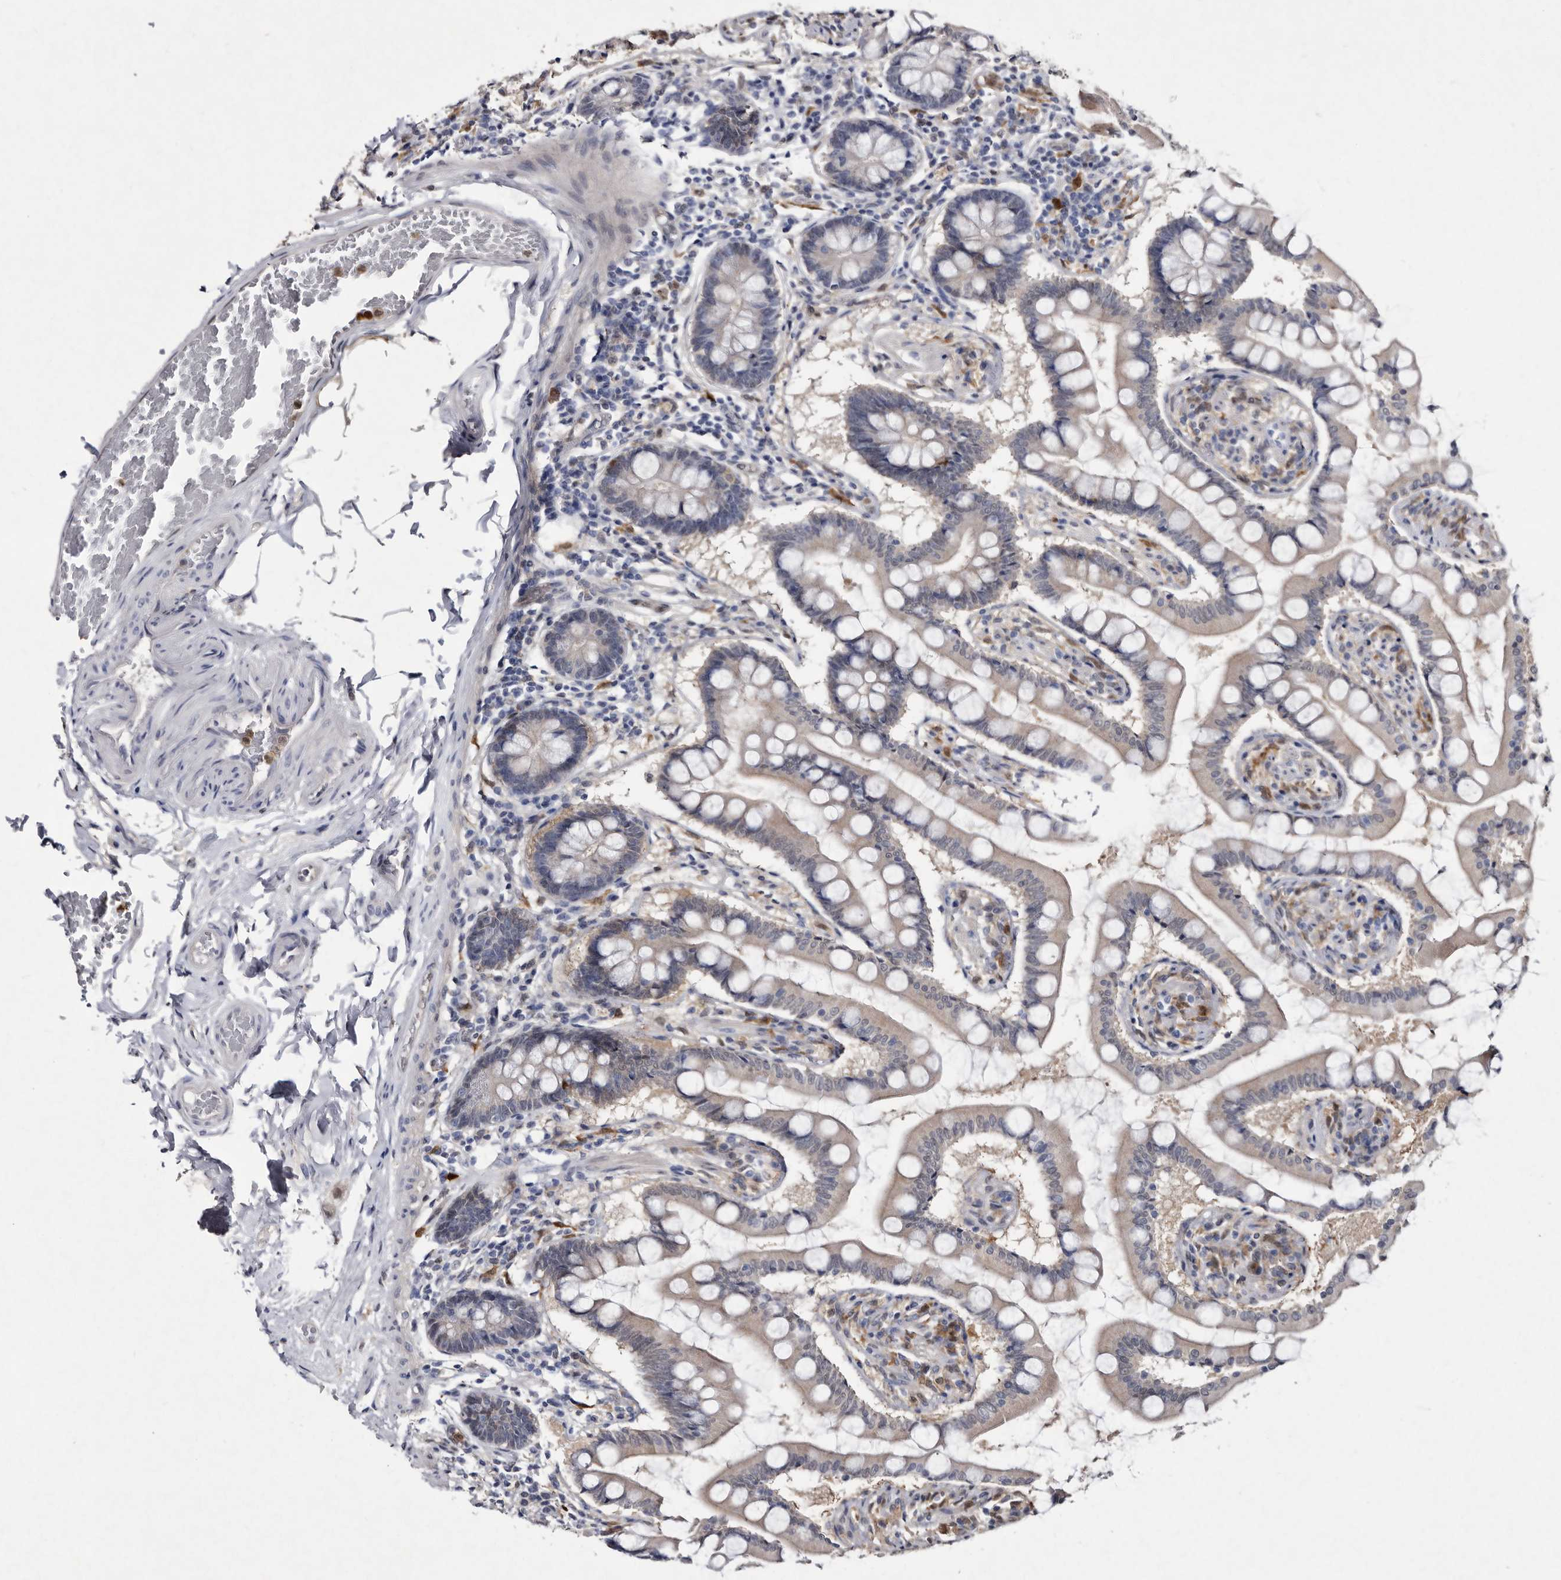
{"staining": {"intensity": "weak", "quantity": "25%-75%", "location": "cytoplasmic/membranous,nuclear"}, "tissue": "small intestine", "cell_type": "Glandular cells", "image_type": "normal", "snomed": [{"axis": "morphology", "description": "Normal tissue, NOS"}, {"axis": "topography", "description": "Small intestine"}], "caption": "A high-resolution image shows immunohistochemistry staining of benign small intestine, which exhibits weak cytoplasmic/membranous,nuclear expression in approximately 25%-75% of glandular cells. (DAB (3,3'-diaminobenzidine) IHC with brightfield microscopy, high magnification).", "gene": "SERPINB8", "patient": {"sex": "male", "age": 41}}